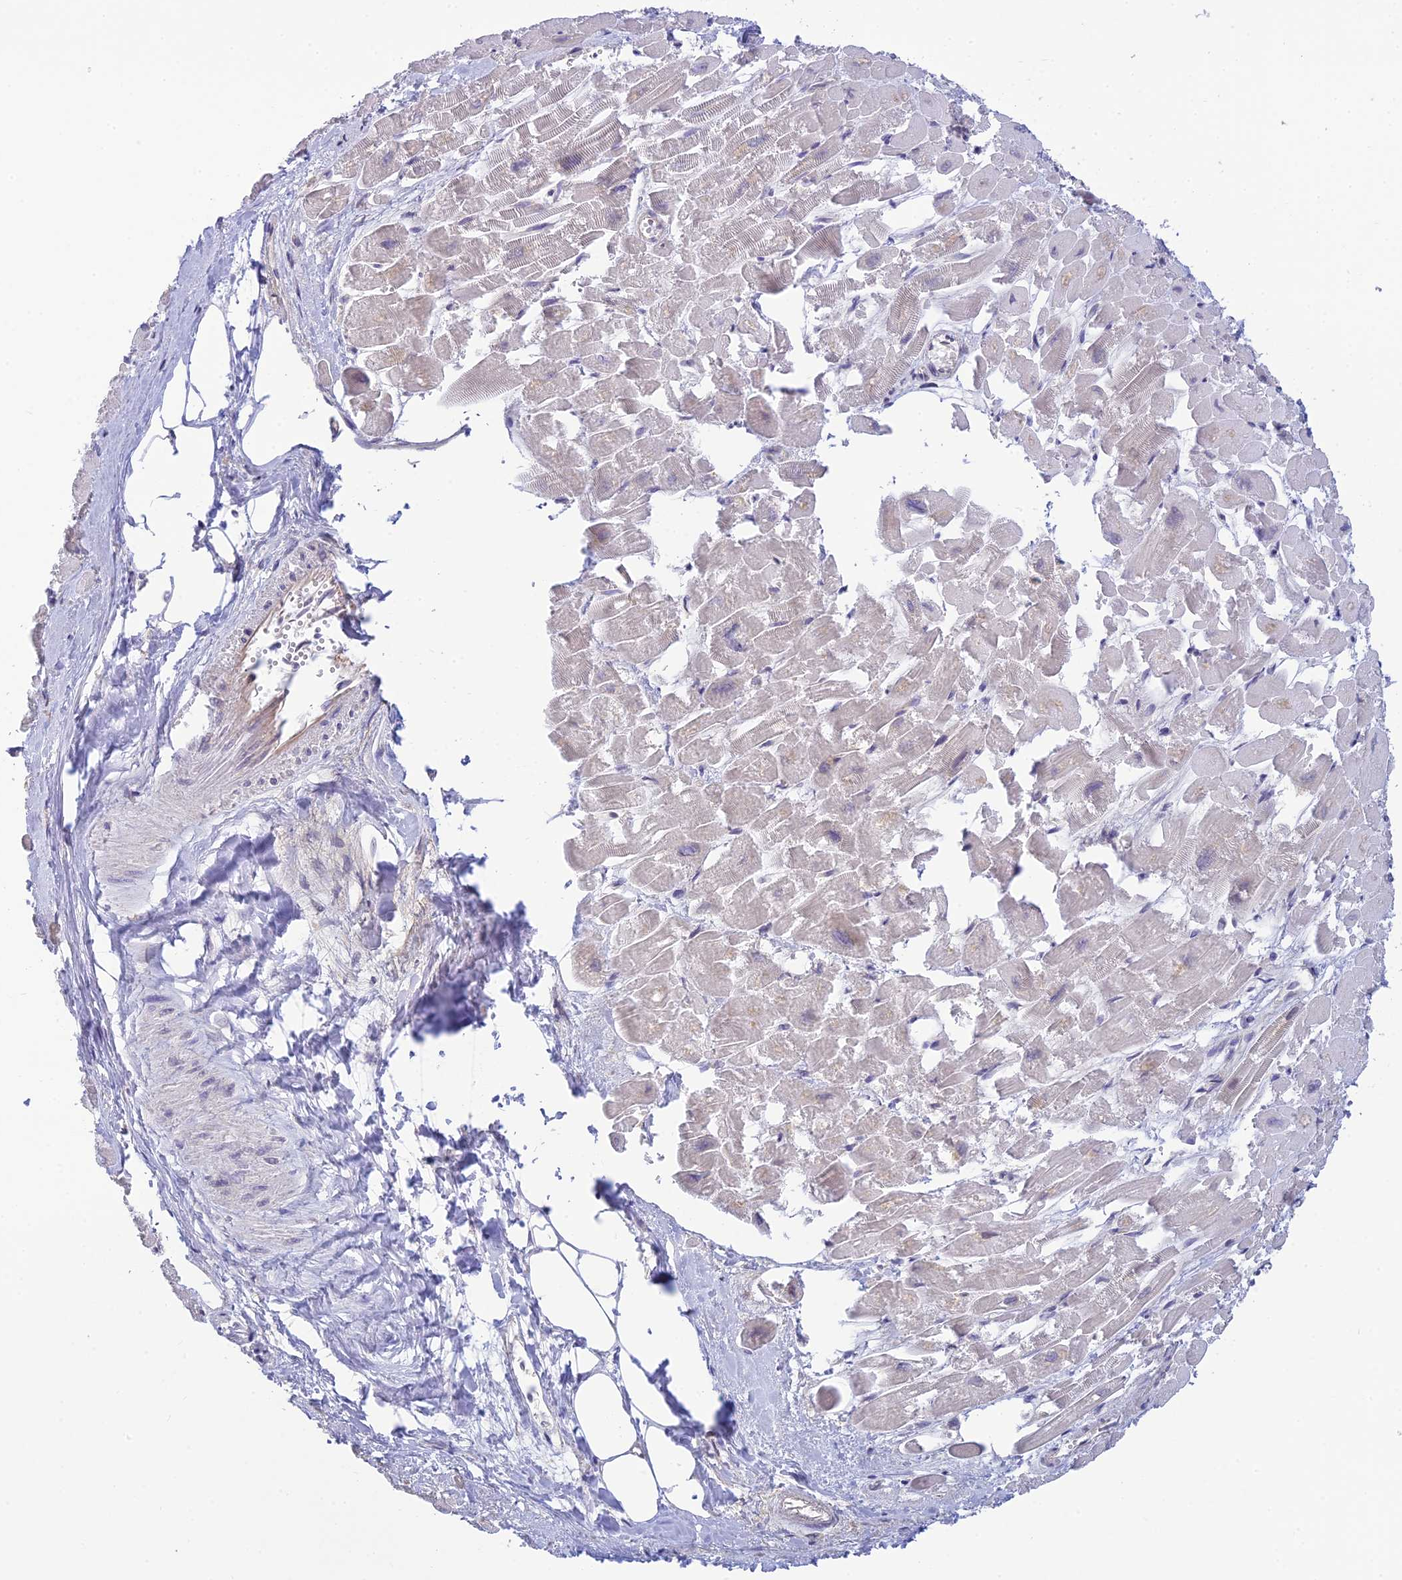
{"staining": {"intensity": "negative", "quantity": "none", "location": "none"}, "tissue": "heart muscle", "cell_type": "Cardiomyocytes", "image_type": "normal", "snomed": [{"axis": "morphology", "description": "Normal tissue, NOS"}, {"axis": "topography", "description": "Heart"}], "caption": "Immunohistochemical staining of normal human heart muscle demonstrates no significant positivity in cardiomyocytes. (DAB (3,3'-diaminobenzidine) immunohistochemistry visualized using brightfield microscopy, high magnification).", "gene": "SKIC8", "patient": {"sex": "male", "age": 54}}